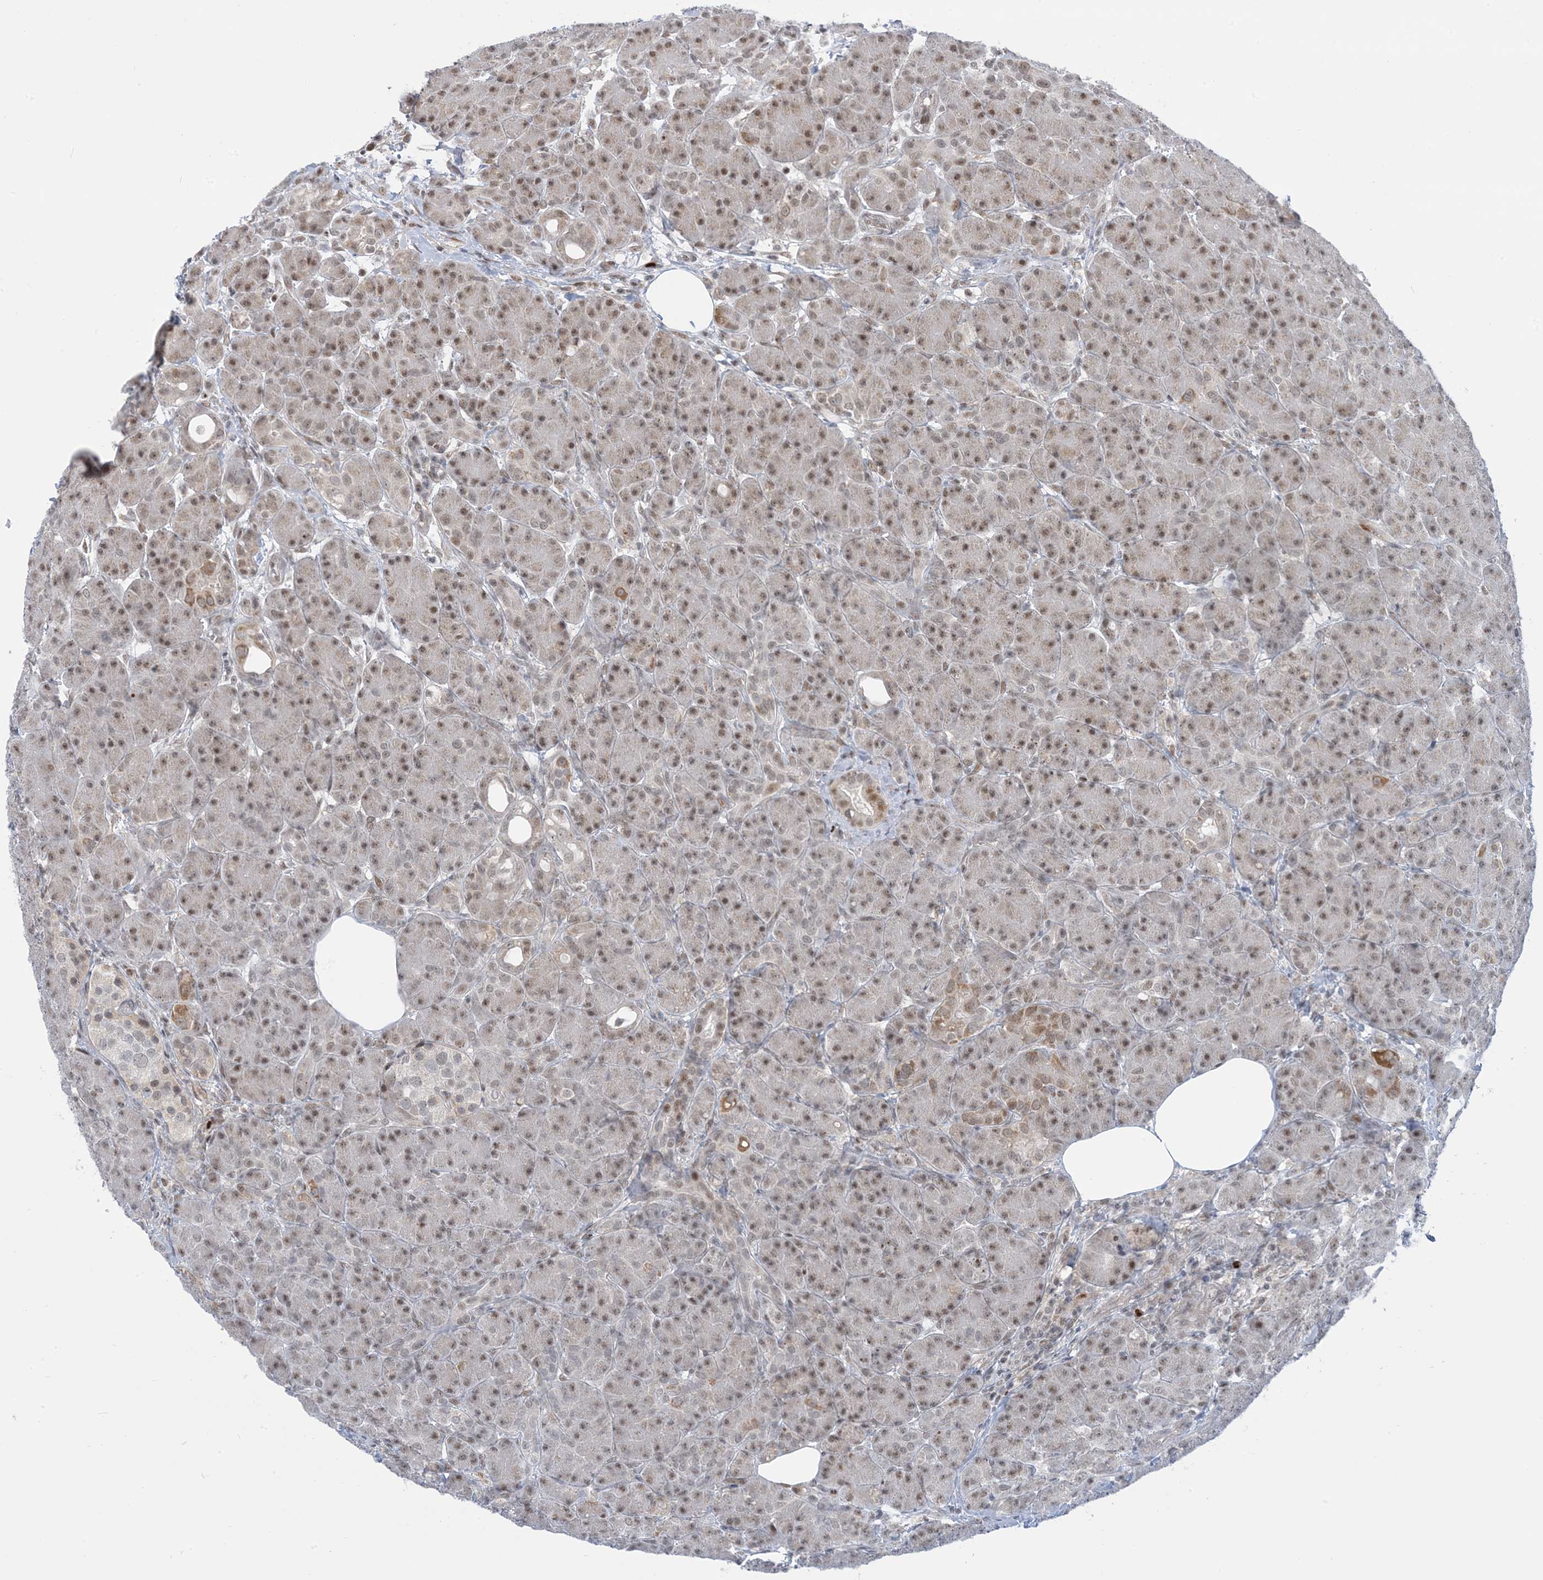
{"staining": {"intensity": "weak", "quantity": ">75%", "location": "nuclear"}, "tissue": "pancreas", "cell_type": "Exocrine glandular cells", "image_type": "normal", "snomed": [{"axis": "morphology", "description": "Normal tissue, NOS"}, {"axis": "topography", "description": "Pancreas"}], "caption": "A photomicrograph of human pancreas stained for a protein displays weak nuclear brown staining in exocrine glandular cells. (brown staining indicates protein expression, while blue staining denotes nuclei).", "gene": "TFPT", "patient": {"sex": "male", "age": 63}}